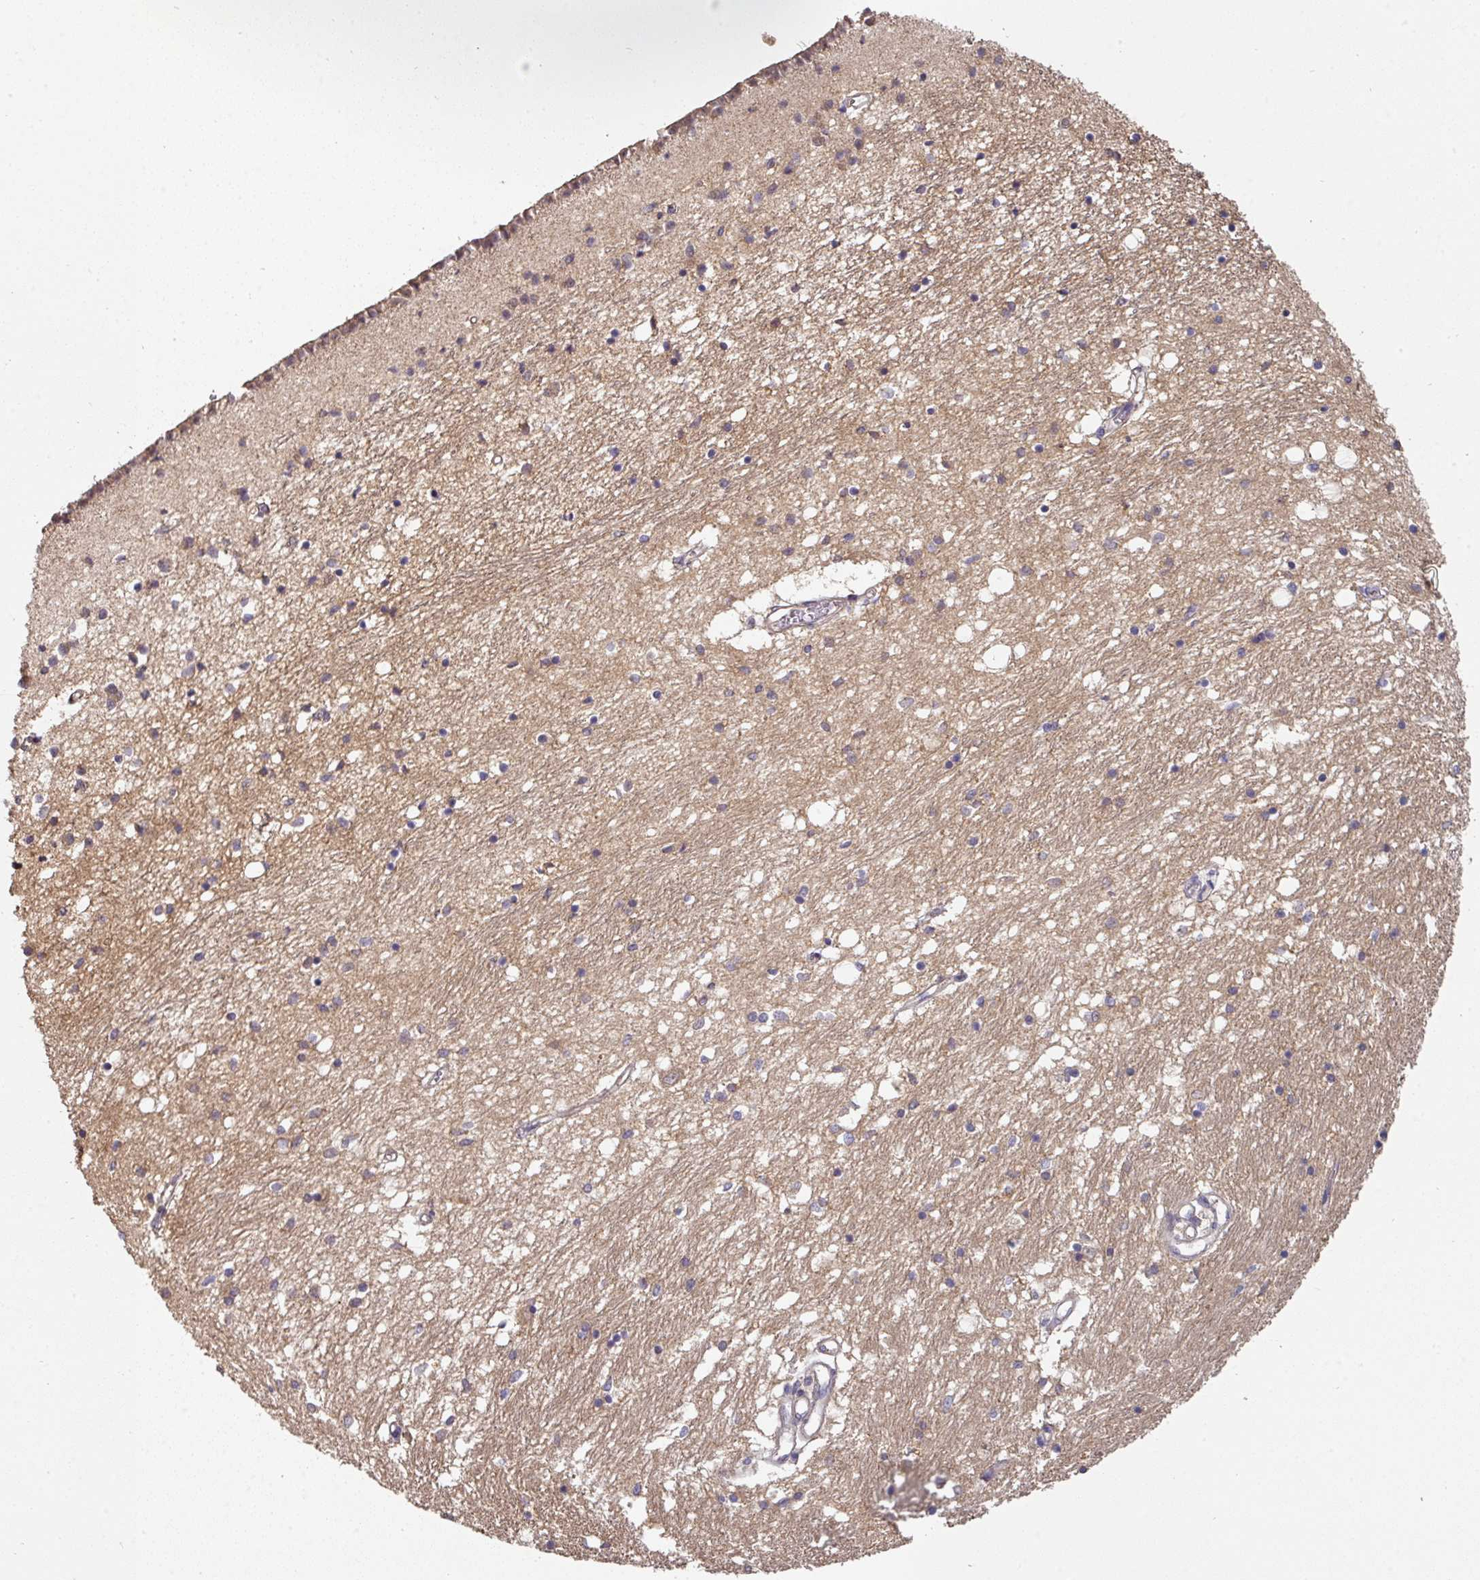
{"staining": {"intensity": "weak", "quantity": "<25%", "location": "cytoplasmic/membranous"}, "tissue": "caudate", "cell_type": "Glial cells", "image_type": "normal", "snomed": [{"axis": "morphology", "description": "Normal tissue, NOS"}, {"axis": "topography", "description": "Lateral ventricle wall"}], "caption": "Glial cells show no significant positivity in unremarkable caudate. The staining is performed using DAB (3,3'-diaminobenzidine) brown chromogen with nuclei counter-stained in using hematoxylin.", "gene": "ACVR2B", "patient": {"sex": "male", "age": 70}}